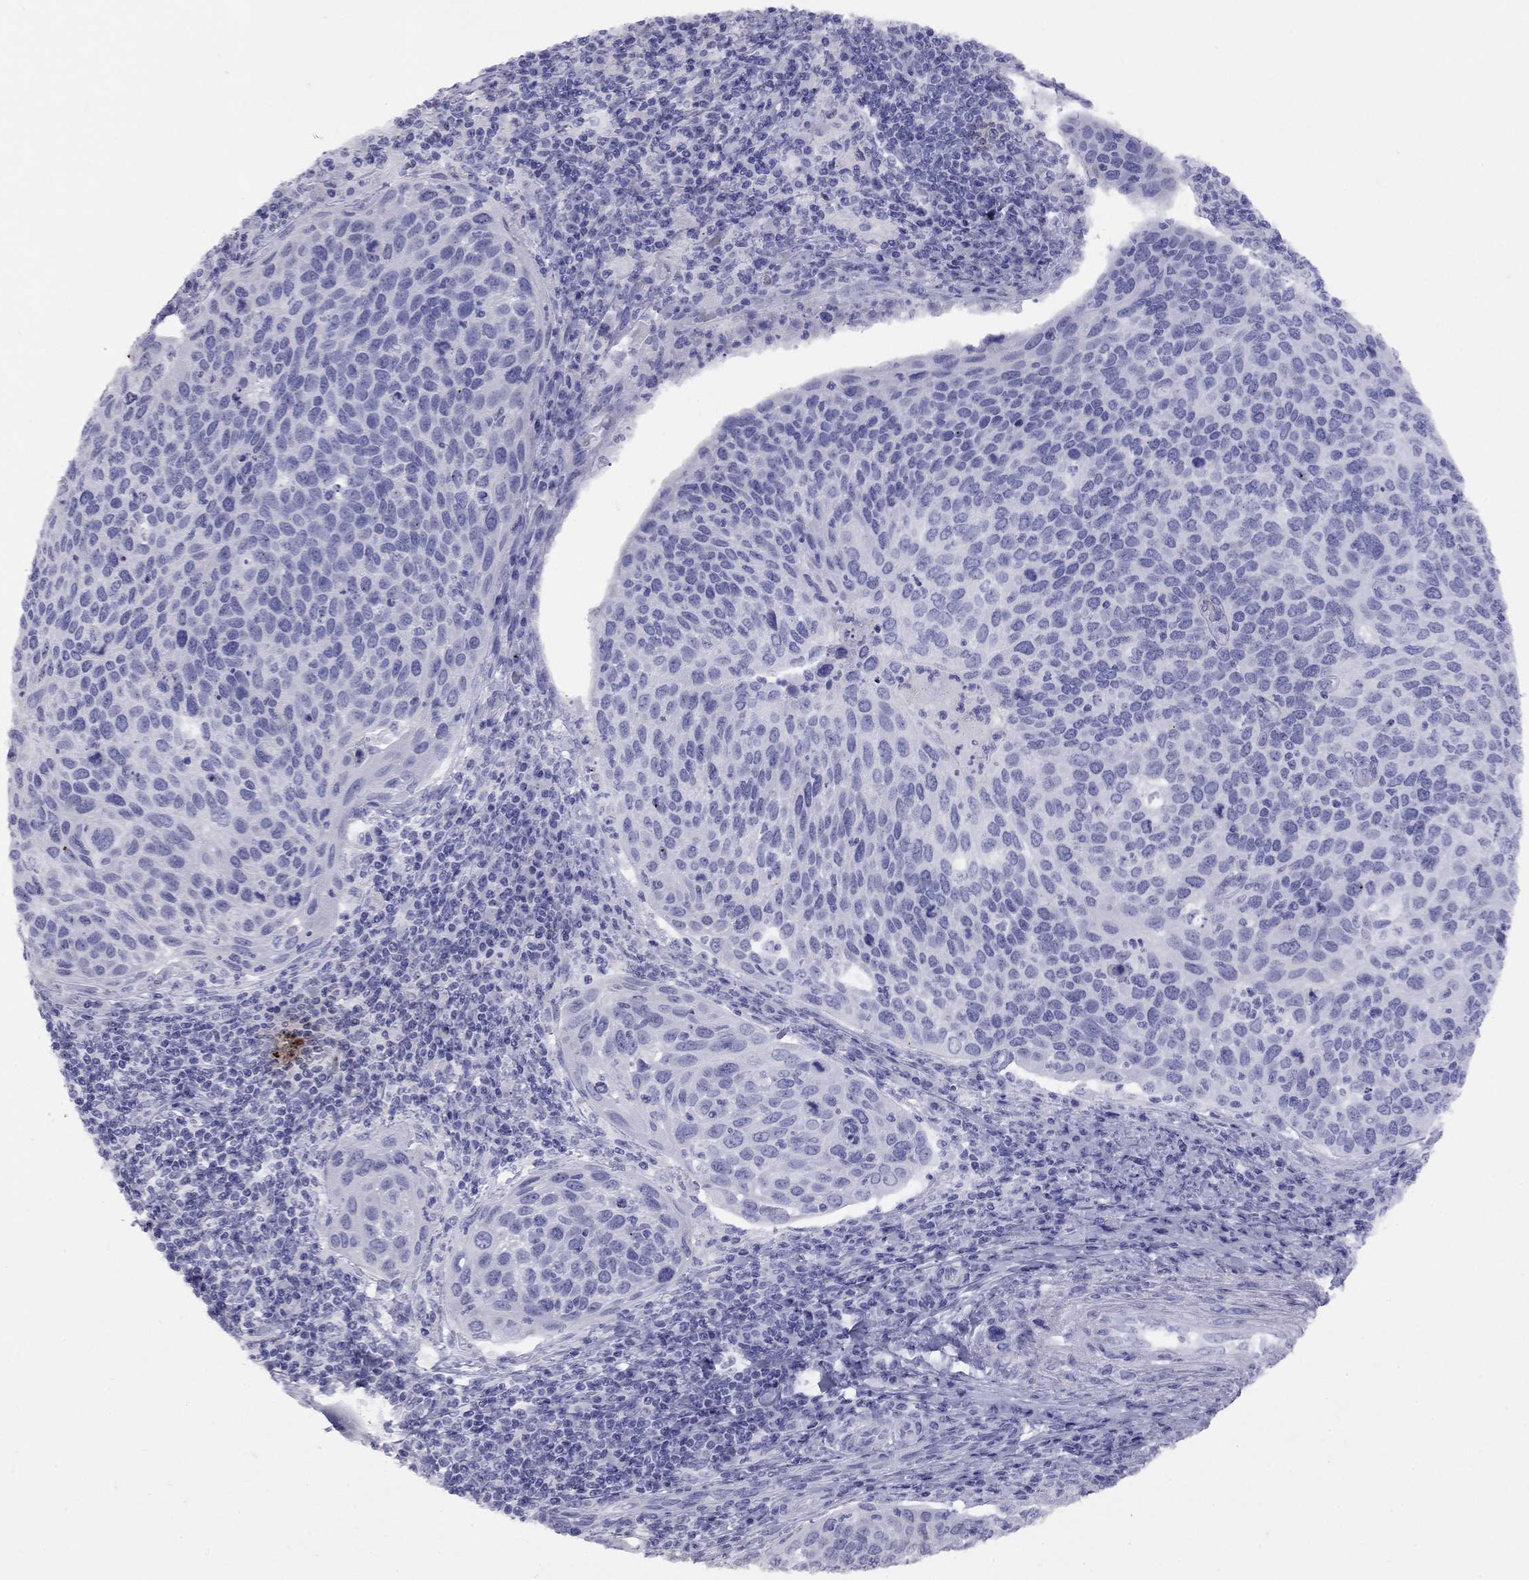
{"staining": {"intensity": "negative", "quantity": "none", "location": "none"}, "tissue": "cervical cancer", "cell_type": "Tumor cells", "image_type": "cancer", "snomed": [{"axis": "morphology", "description": "Squamous cell carcinoma, NOS"}, {"axis": "topography", "description": "Cervix"}], "caption": "Immunohistochemical staining of human cervical cancer (squamous cell carcinoma) exhibits no significant staining in tumor cells. (Immunohistochemistry, brightfield microscopy, high magnification).", "gene": "LYAR", "patient": {"sex": "female", "age": 54}}